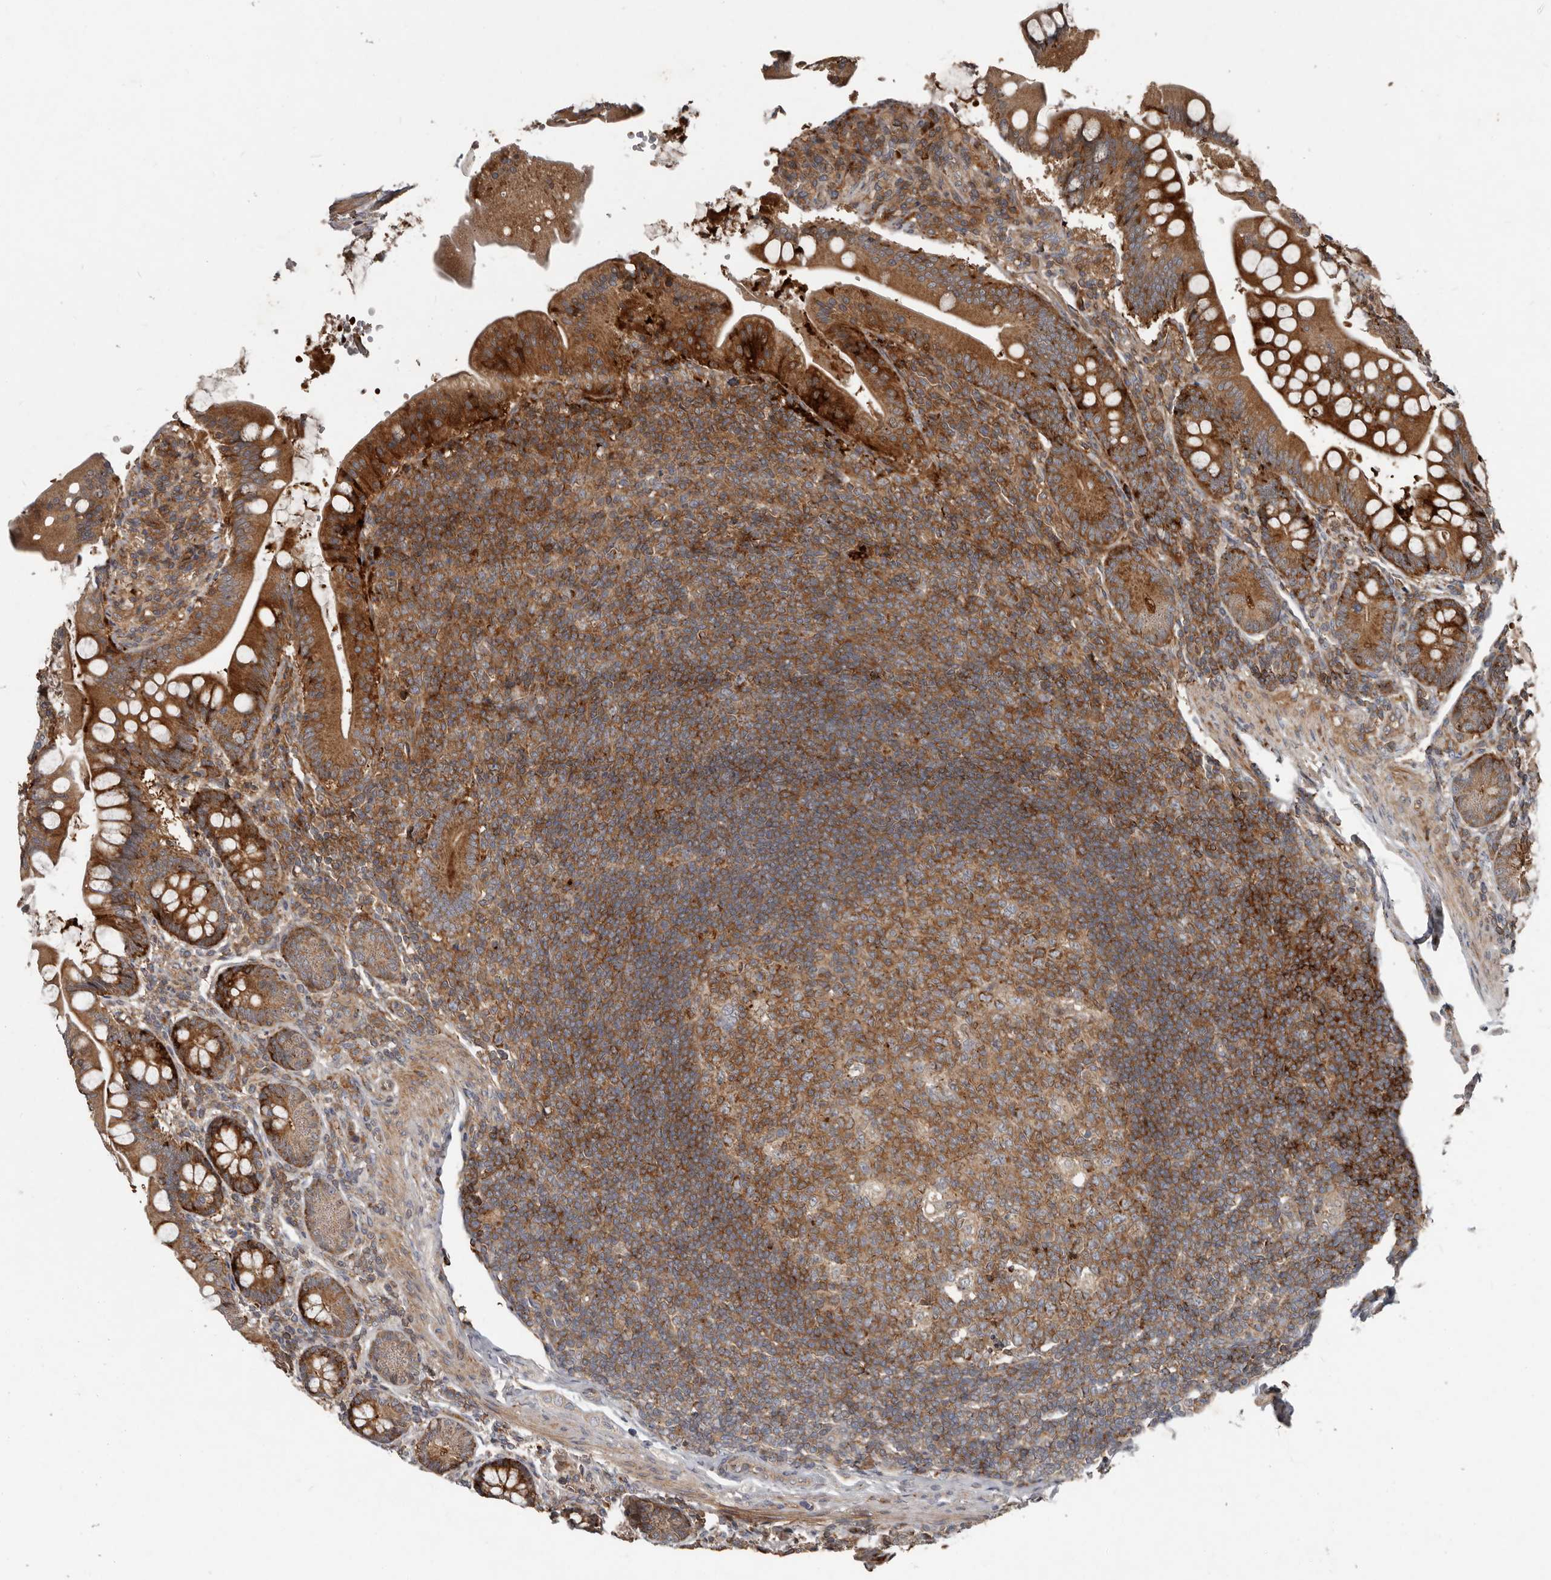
{"staining": {"intensity": "strong", "quantity": ">75%", "location": "cytoplasmic/membranous"}, "tissue": "small intestine", "cell_type": "Glandular cells", "image_type": "normal", "snomed": [{"axis": "morphology", "description": "Normal tissue, NOS"}, {"axis": "topography", "description": "Small intestine"}], "caption": "A high amount of strong cytoplasmic/membranous expression is appreciated in about >75% of glandular cells in normal small intestine. (Stains: DAB (3,3'-diaminobenzidine) in brown, nuclei in blue, Microscopy: brightfield microscopy at high magnification).", "gene": "FBXO31", "patient": {"sex": "male", "age": 7}}